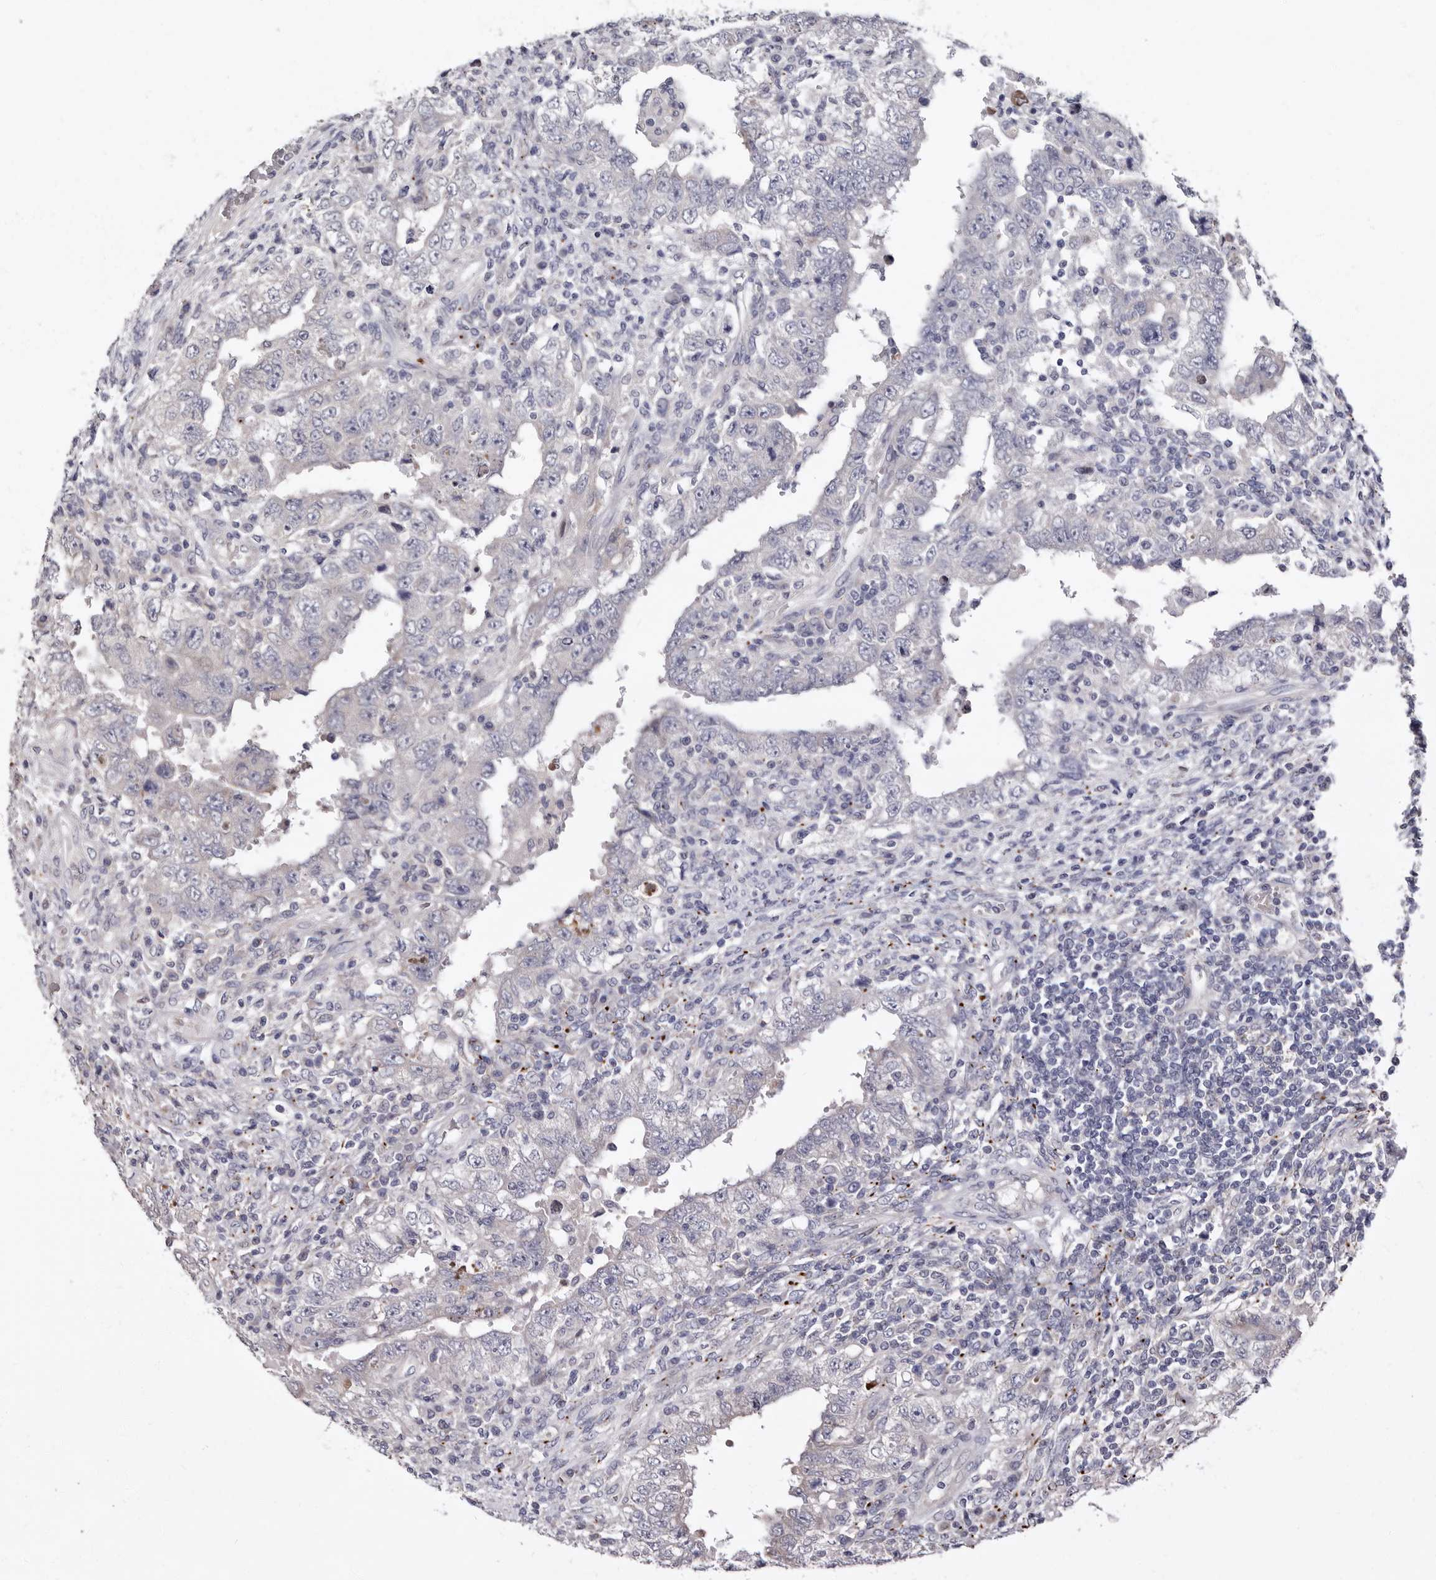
{"staining": {"intensity": "negative", "quantity": "none", "location": "none"}, "tissue": "testis cancer", "cell_type": "Tumor cells", "image_type": "cancer", "snomed": [{"axis": "morphology", "description": "Carcinoma, Embryonal, NOS"}, {"axis": "topography", "description": "Testis"}], "caption": "This histopathology image is of testis cancer stained with immunohistochemistry (IHC) to label a protein in brown with the nuclei are counter-stained blue. There is no expression in tumor cells. Nuclei are stained in blue.", "gene": "WEE2", "patient": {"sex": "male", "age": 26}}